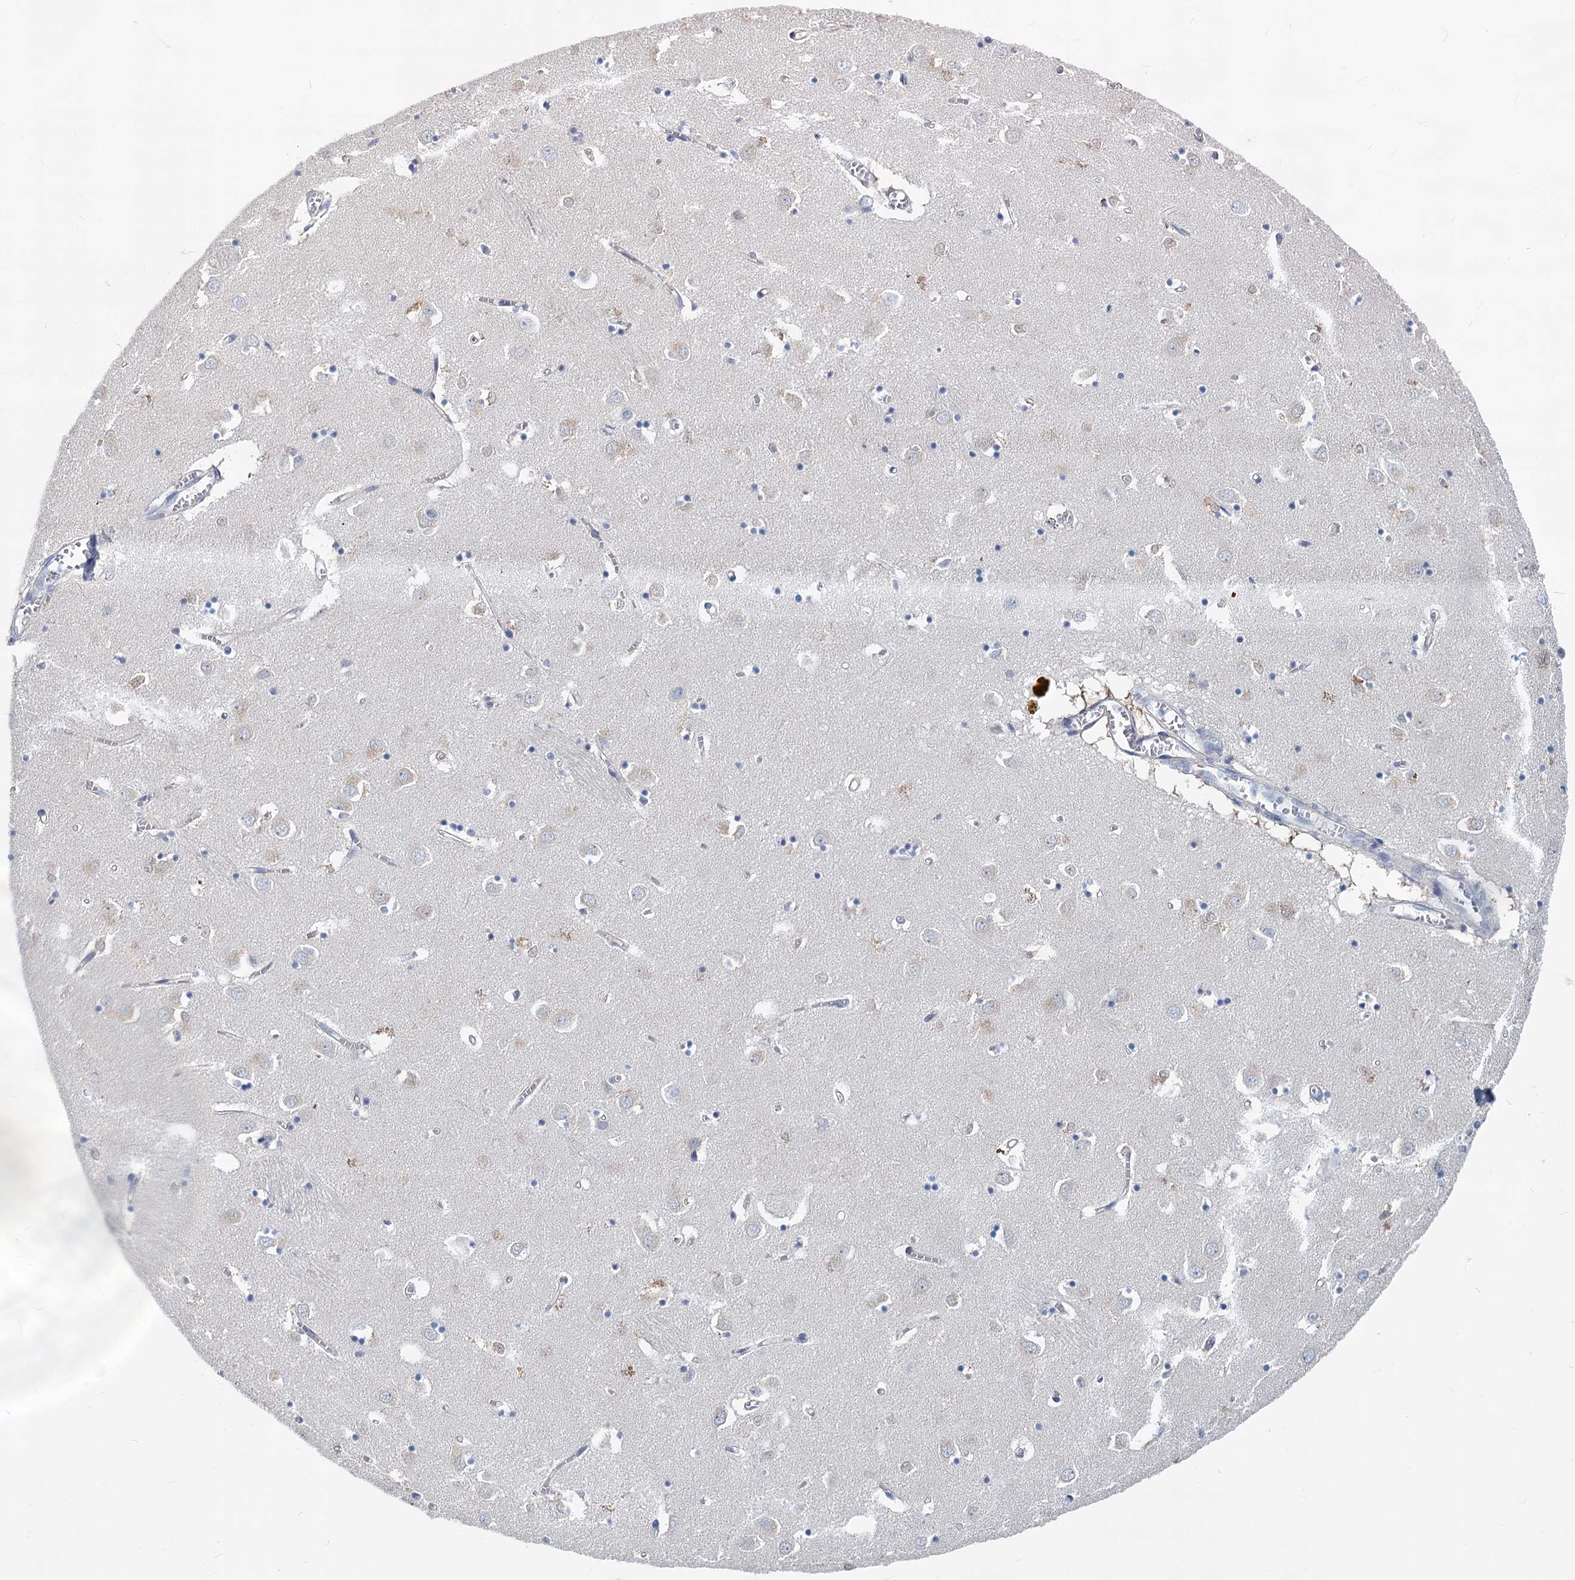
{"staining": {"intensity": "moderate", "quantity": "<25%", "location": "cytoplasmic/membranous"}, "tissue": "caudate", "cell_type": "Glial cells", "image_type": "normal", "snomed": [{"axis": "morphology", "description": "Normal tissue, NOS"}, {"axis": "topography", "description": "Lateral ventricle wall"}], "caption": "Immunohistochemistry histopathology image of normal caudate: human caudate stained using IHC reveals low levels of moderate protein expression localized specifically in the cytoplasmic/membranous of glial cells, appearing as a cytoplasmic/membranous brown color.", "gene": "GSTM3", "patient": {"sex": "male", "age": 70}}